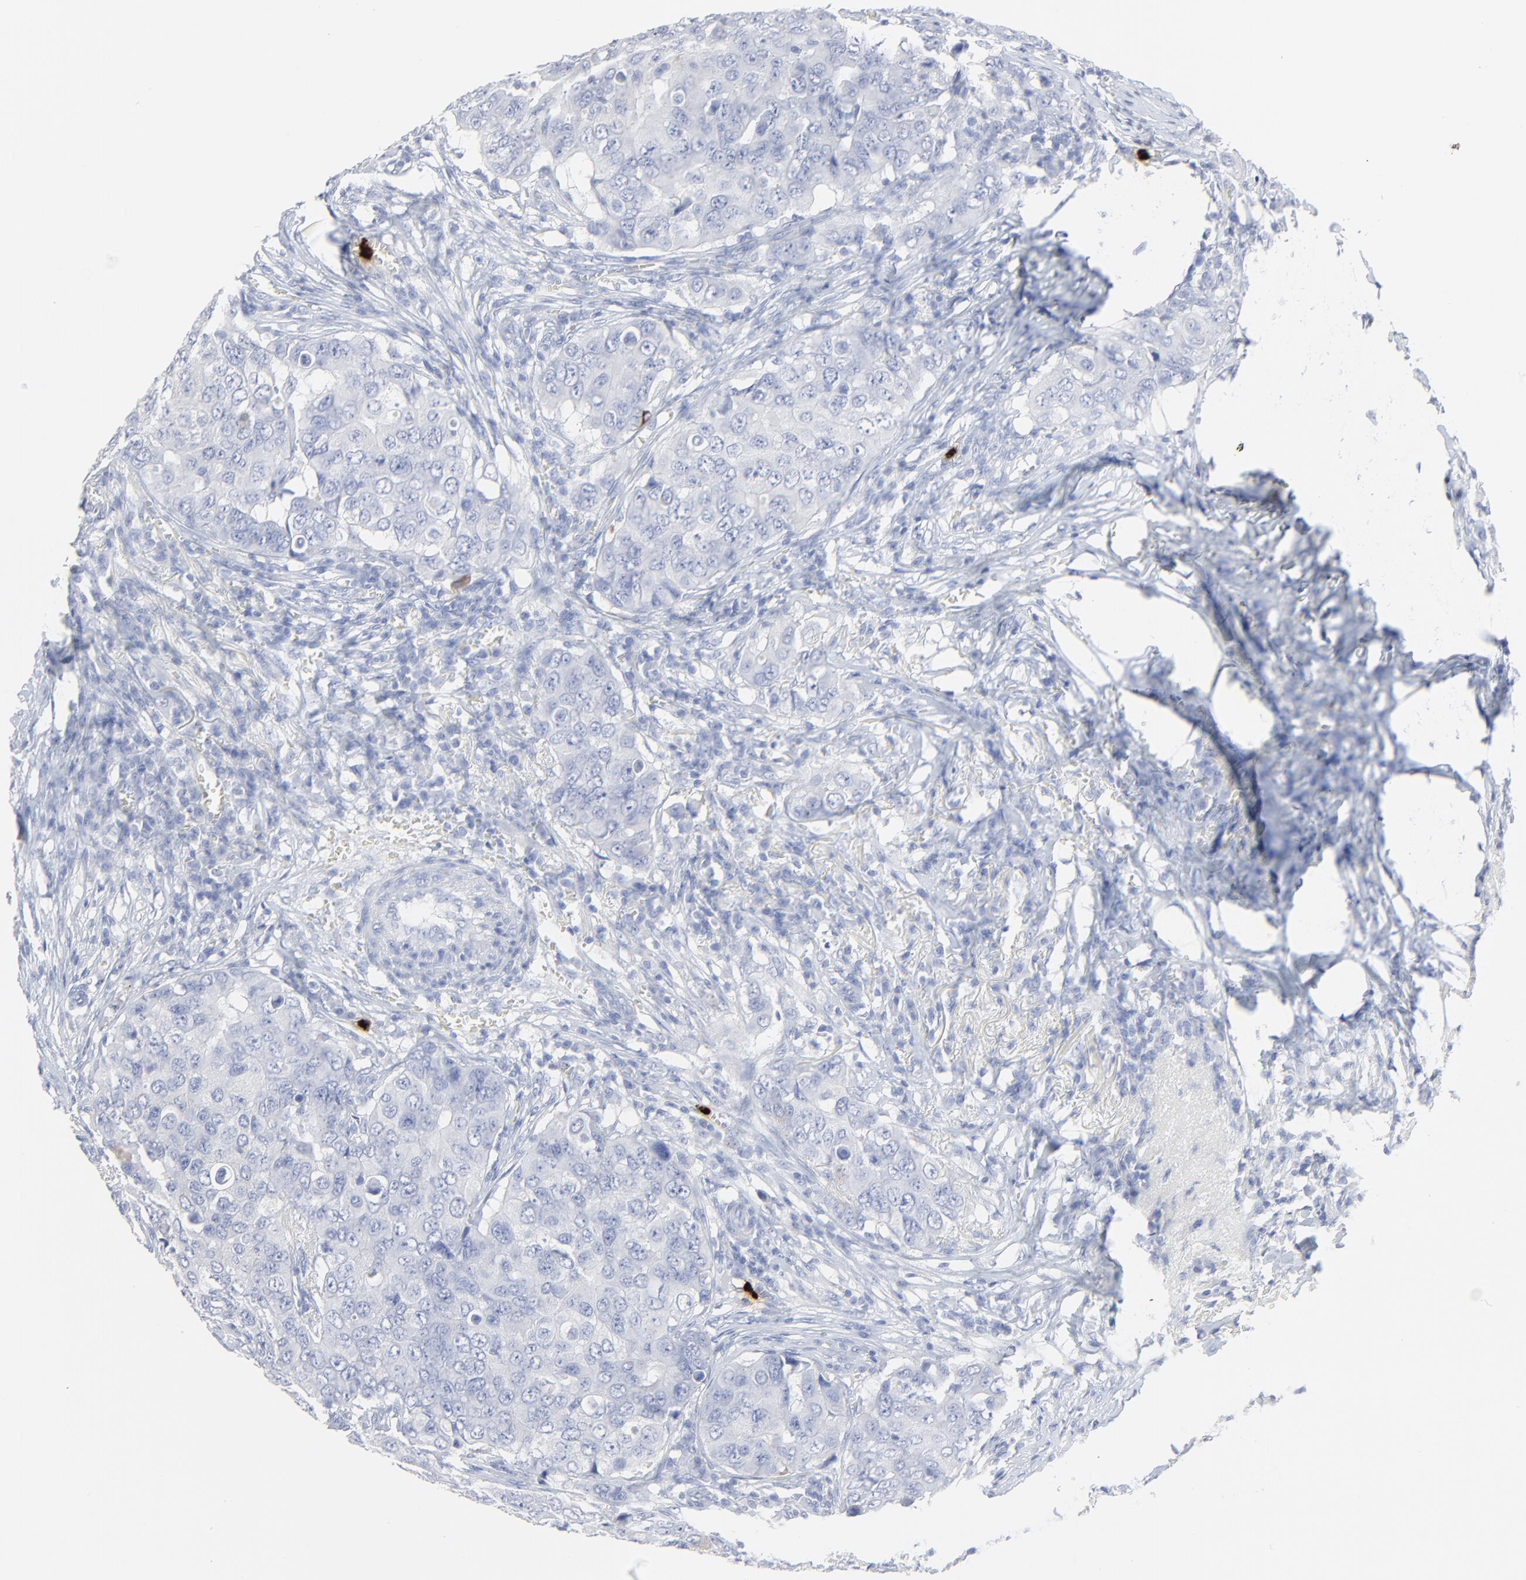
{"staining": {"intensity": "negative", "quantity": "none", "location": "none"}, "tissue": "breast cancer", "cell_type": "Tumor cells", "image_type": "cancer", "snomed": [{"axis": "morphology", "description": "Duct carcinoma"}, {"axis": "topography", "description": "Breast"}], "caption": "Tumor cells are negative for brown protein staining in breast cancer. The staining is performed using DAB (3,3'-diaminobenzidine) brown chromogen with nuclei counter-stained in using hematoxylin.", "gene": "LCN2", "patient": {"sex": "female", "age": 54}}